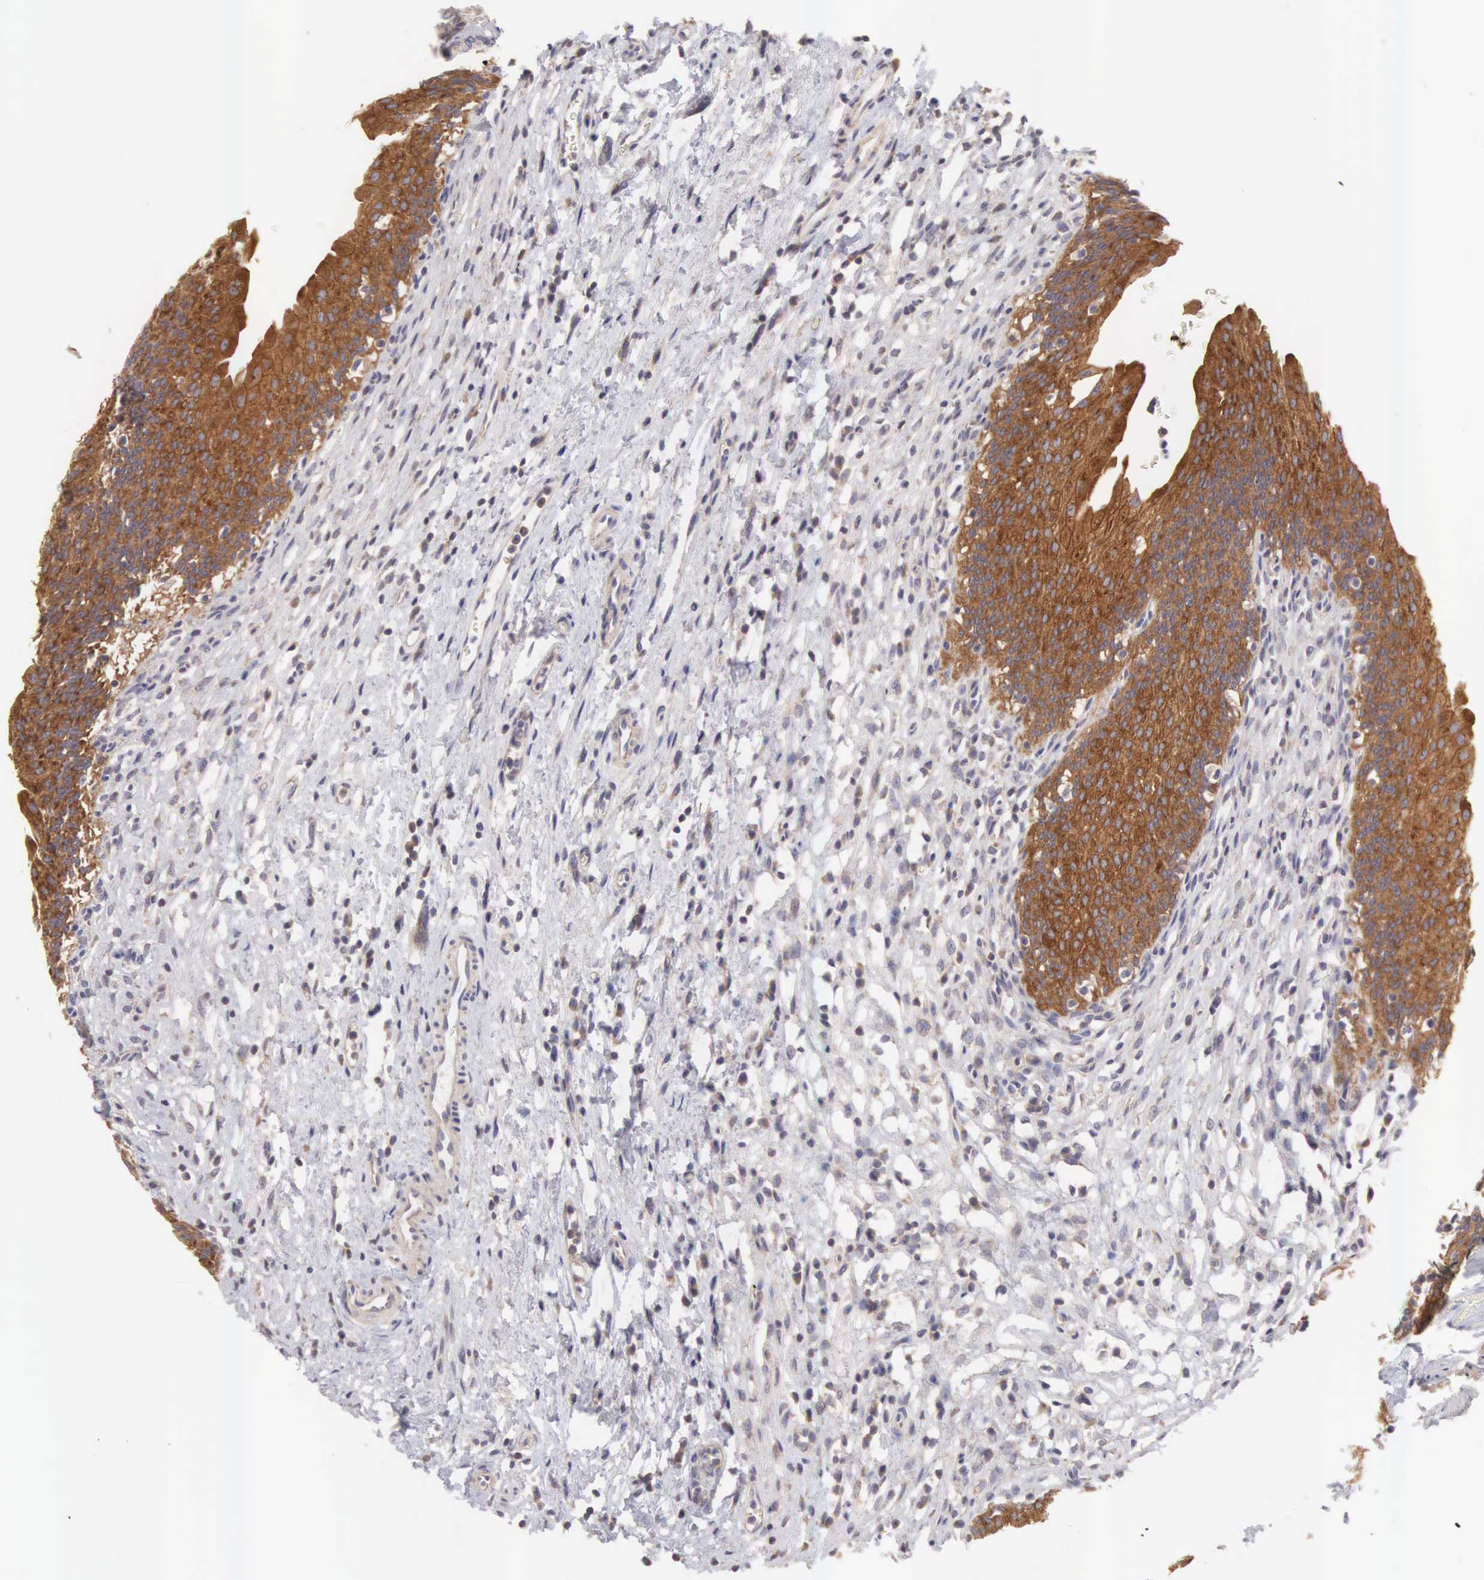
{"staining": {"intensity": "strong", "quantity": ">75%", "location": "cytoplasmic/membranous"}, "tissue": "urinary bladder", "cell_type": "Urothelial cells", "image_type": "normal", "snomed": [{"axis": "morphology", "description": "Normal tissue, NOS"}, {"axis": "morphology", "description": "Urothelial carcinoma, Low grade"}, {"axis": "topography", "description": "Smooth muscle"}, {"axis": "topography", "description": "Urinary bladder"}], "caption": "Strong cytoplasmic/membranous positivity is present in about >75% of urothelial cells in unremarkable urinary bladder.", "gene": "TXLNG", "patient": {"sex": "male", "age": 60}}